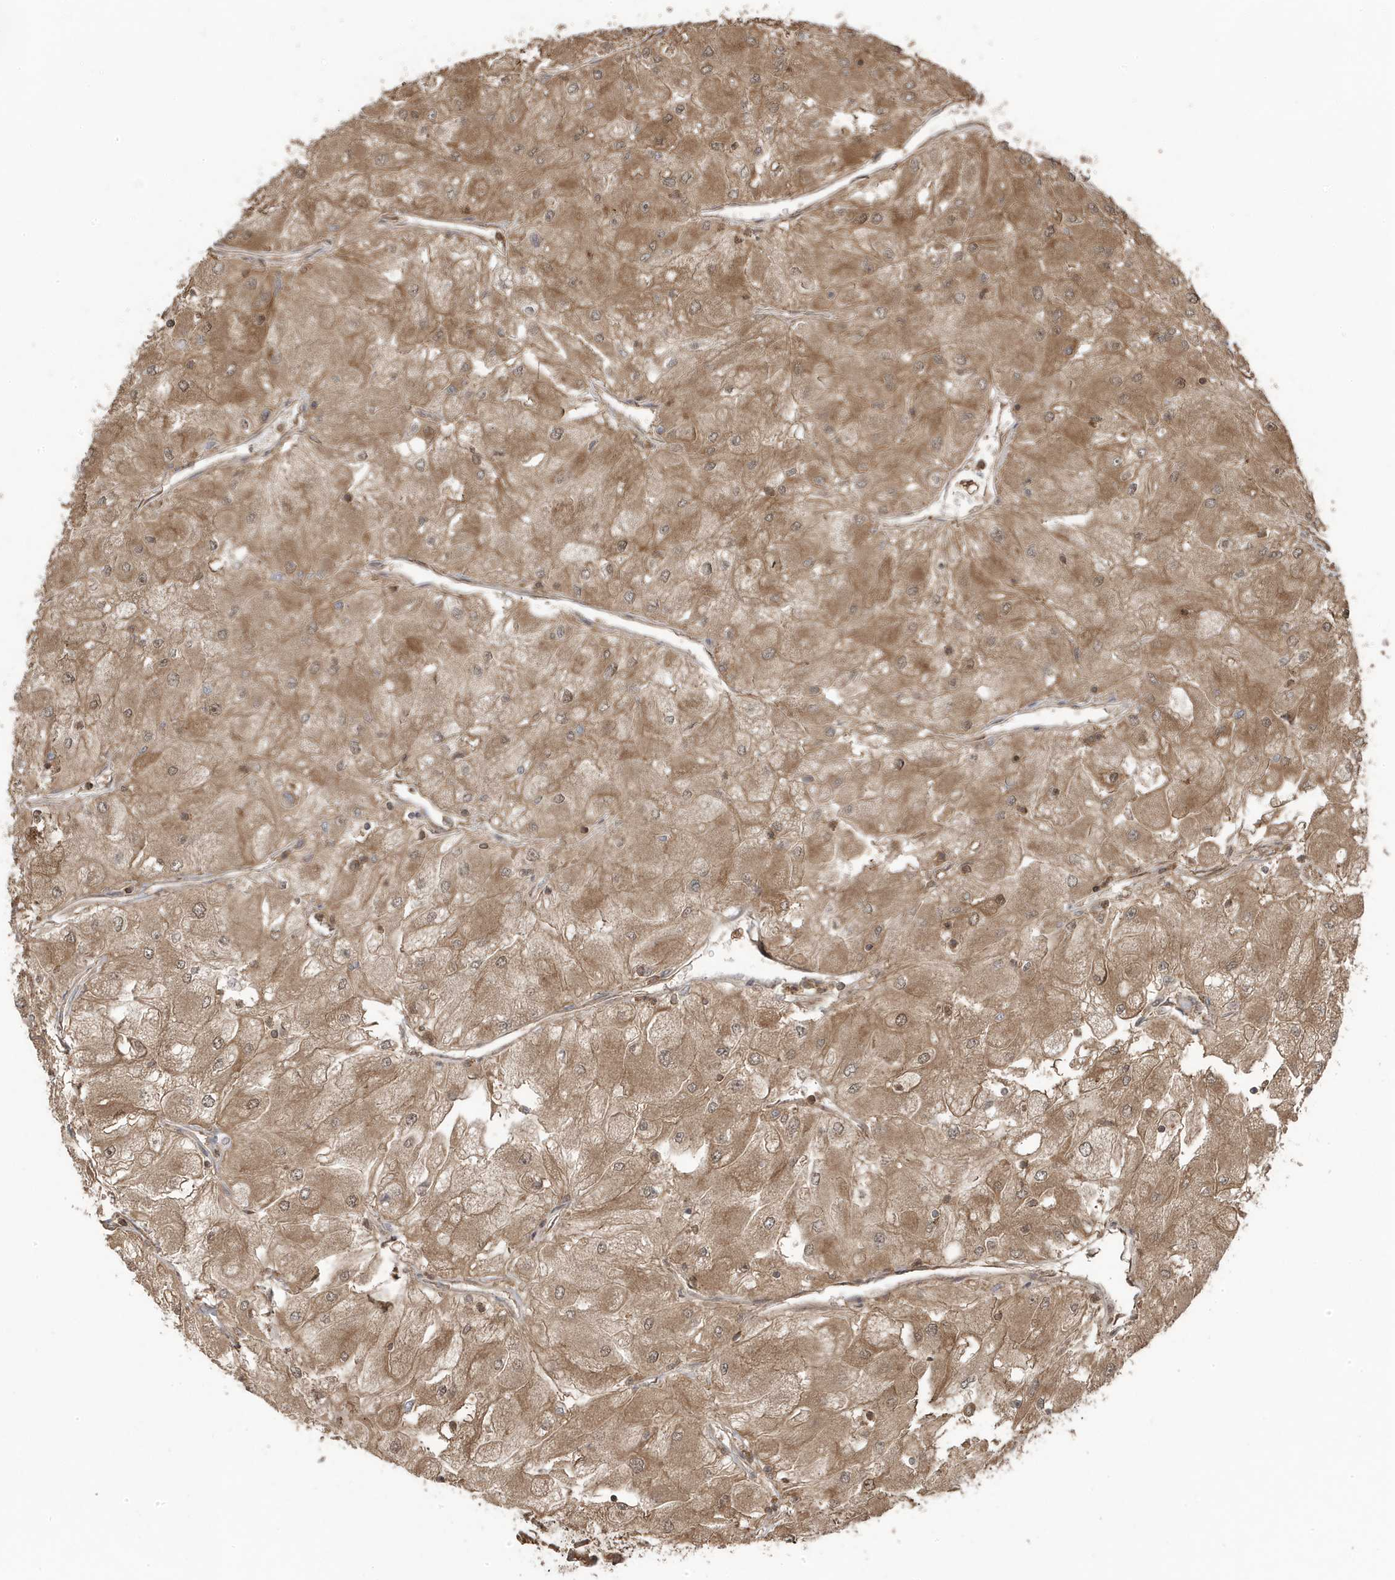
{"staining": {"intensity": "moderate", "quantity": ">75%", "location": "cytoplasmic/membranous"}, "tissue": "renal cancer", "cell_type": "Tumor cells", "image_type": "cancer", "snomed": [{"axis": "morphology", "description": "Adenocarcinoma, NOS"}, {"axis": "topography", "description": "Kidney"}], "caption": "Immunohistochemical staining of adenocarcinoma (renal) shows medium levels of moderate cytoplasmic/membranous protein positivity in approximately >75% of tumor cells.", "gene": "ASAP1", "patient": {"sex": "male", "age": 80}}